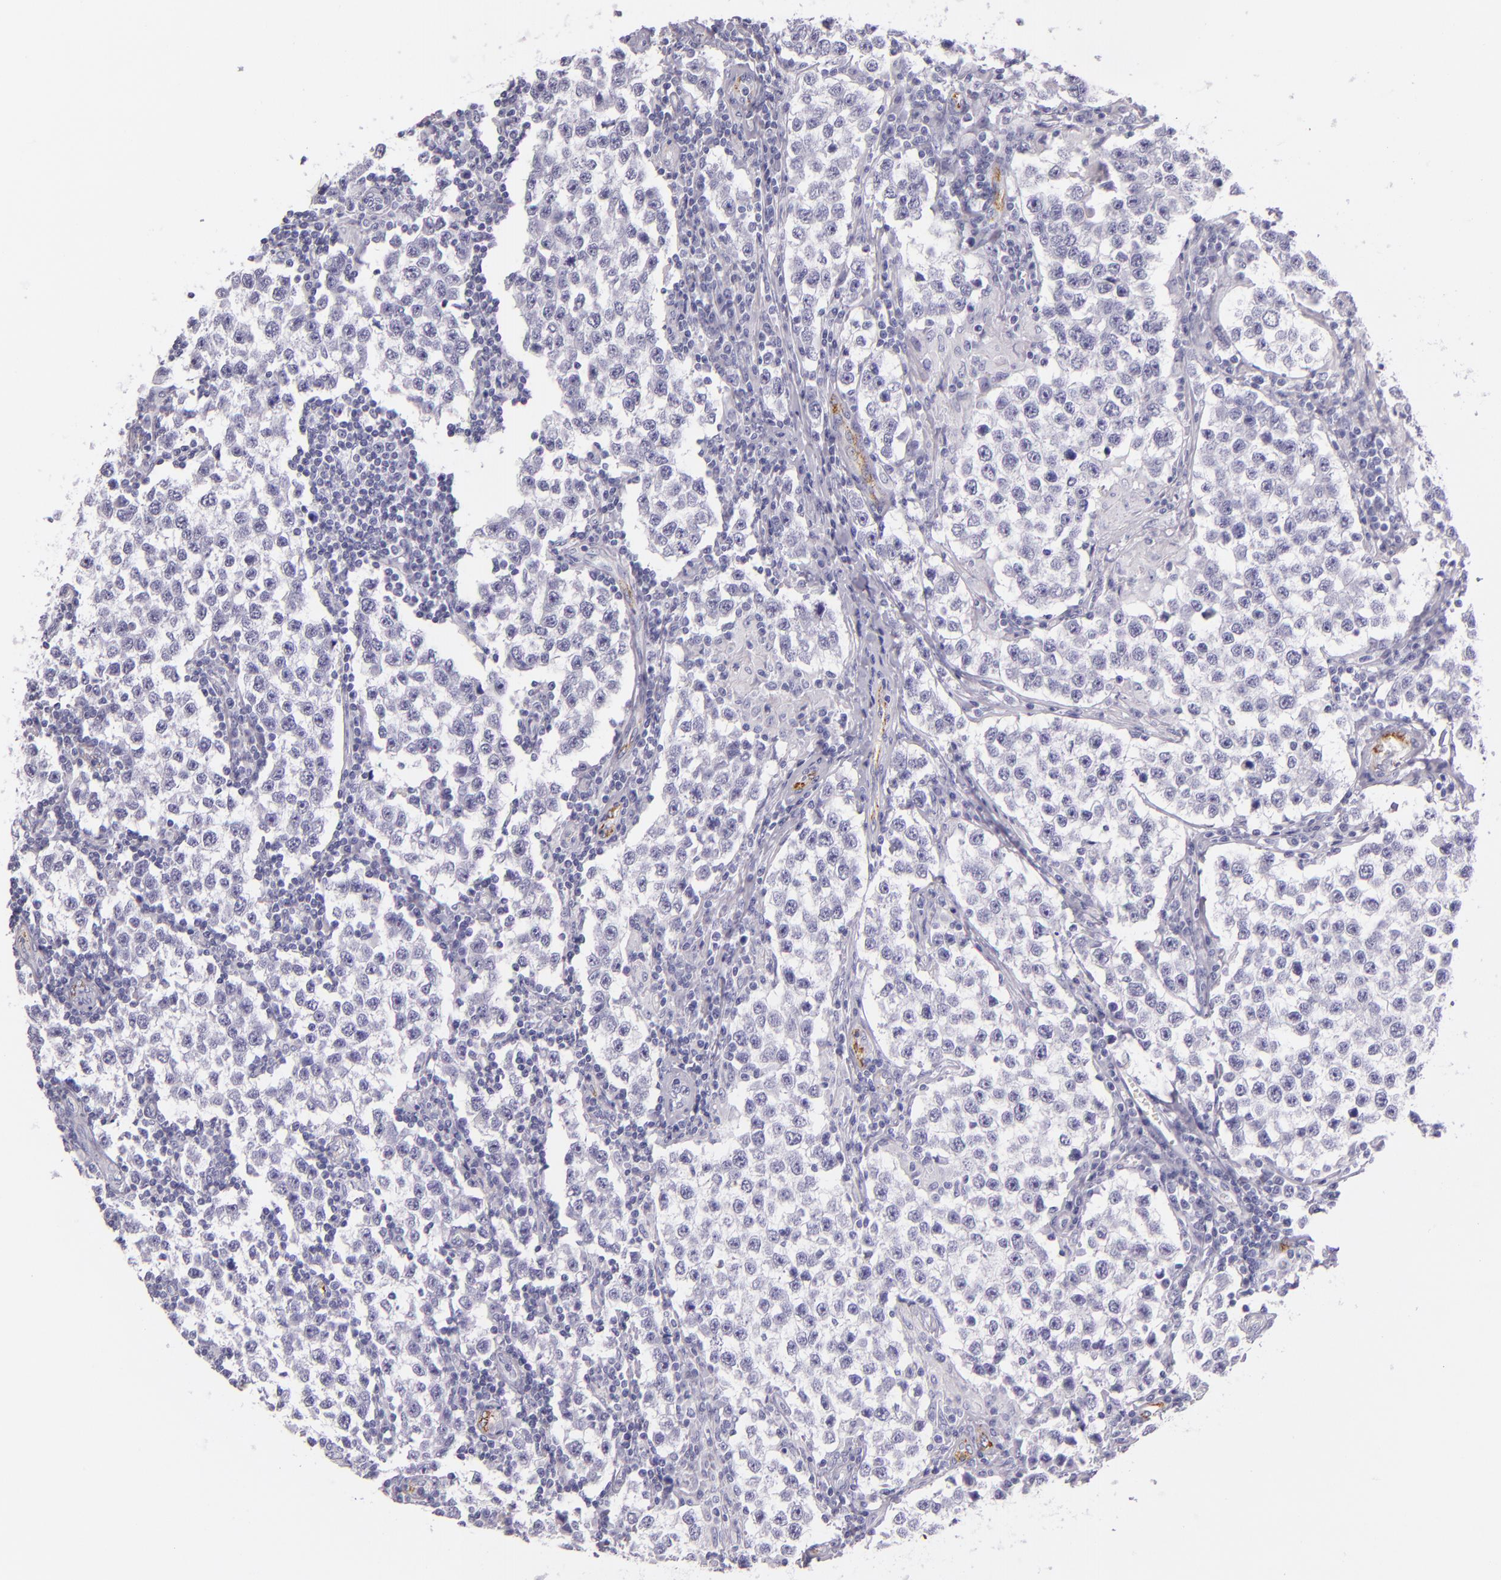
{"staining": {"intensity": "negative", "quantity": "none", "location": "none"}, "tissue": "testis cancer", "cell_type": "Tumor cells", "image_type": "cancer", "snomed": [{"axis": "morphology", "description": "Seminoma, NOS"}, {"axis": "topography", "description": "Testis"}], "caption": "An immunohistochemistry (IHC) photomicrograph of testis cancer (seminoma) is shown. There is no staining in tumor cells of testis cancer (seminoma).", "gene": "SELP", "patient": {"sex": "male", "age": 36}}